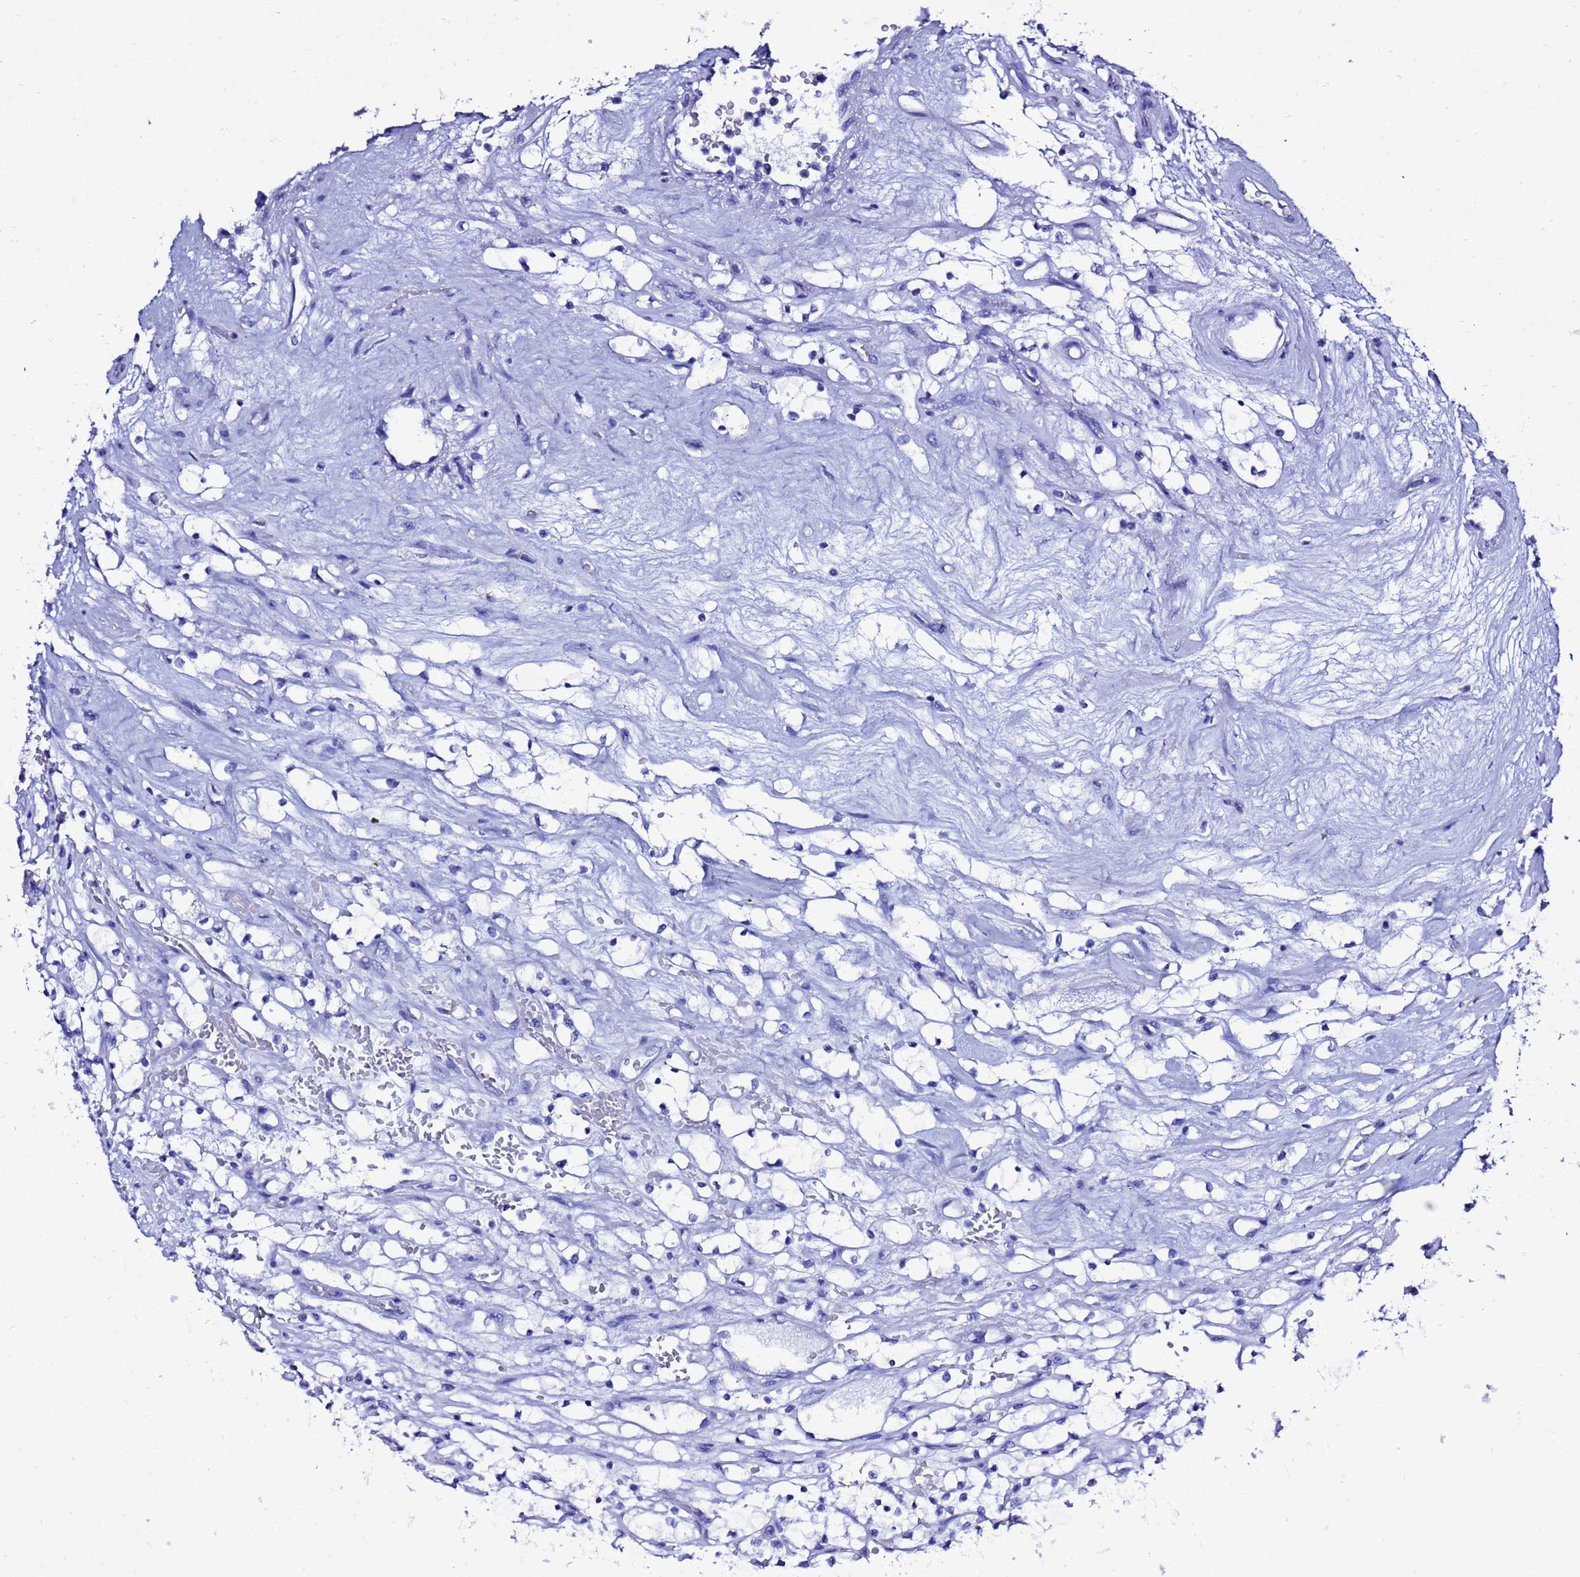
{"staining": {"intensity": "negative", "quantity": "none", "location": "none"}, "tissue": "renal cancer", "cell_type": "Tumor cells", "image_type": "cancer", "snomed": [{"axis": "morphology", "description": "Adenocarcinoma, NOS"}, {"axis": "topography", "description": "Kidney"}], "caption": "Adenocarcinoma (renal) was stained to show a protein in brown. There is no significant expression in tumor cells.", "gene": "LIPF", "patient": {"sex": "female", "age": 69}}